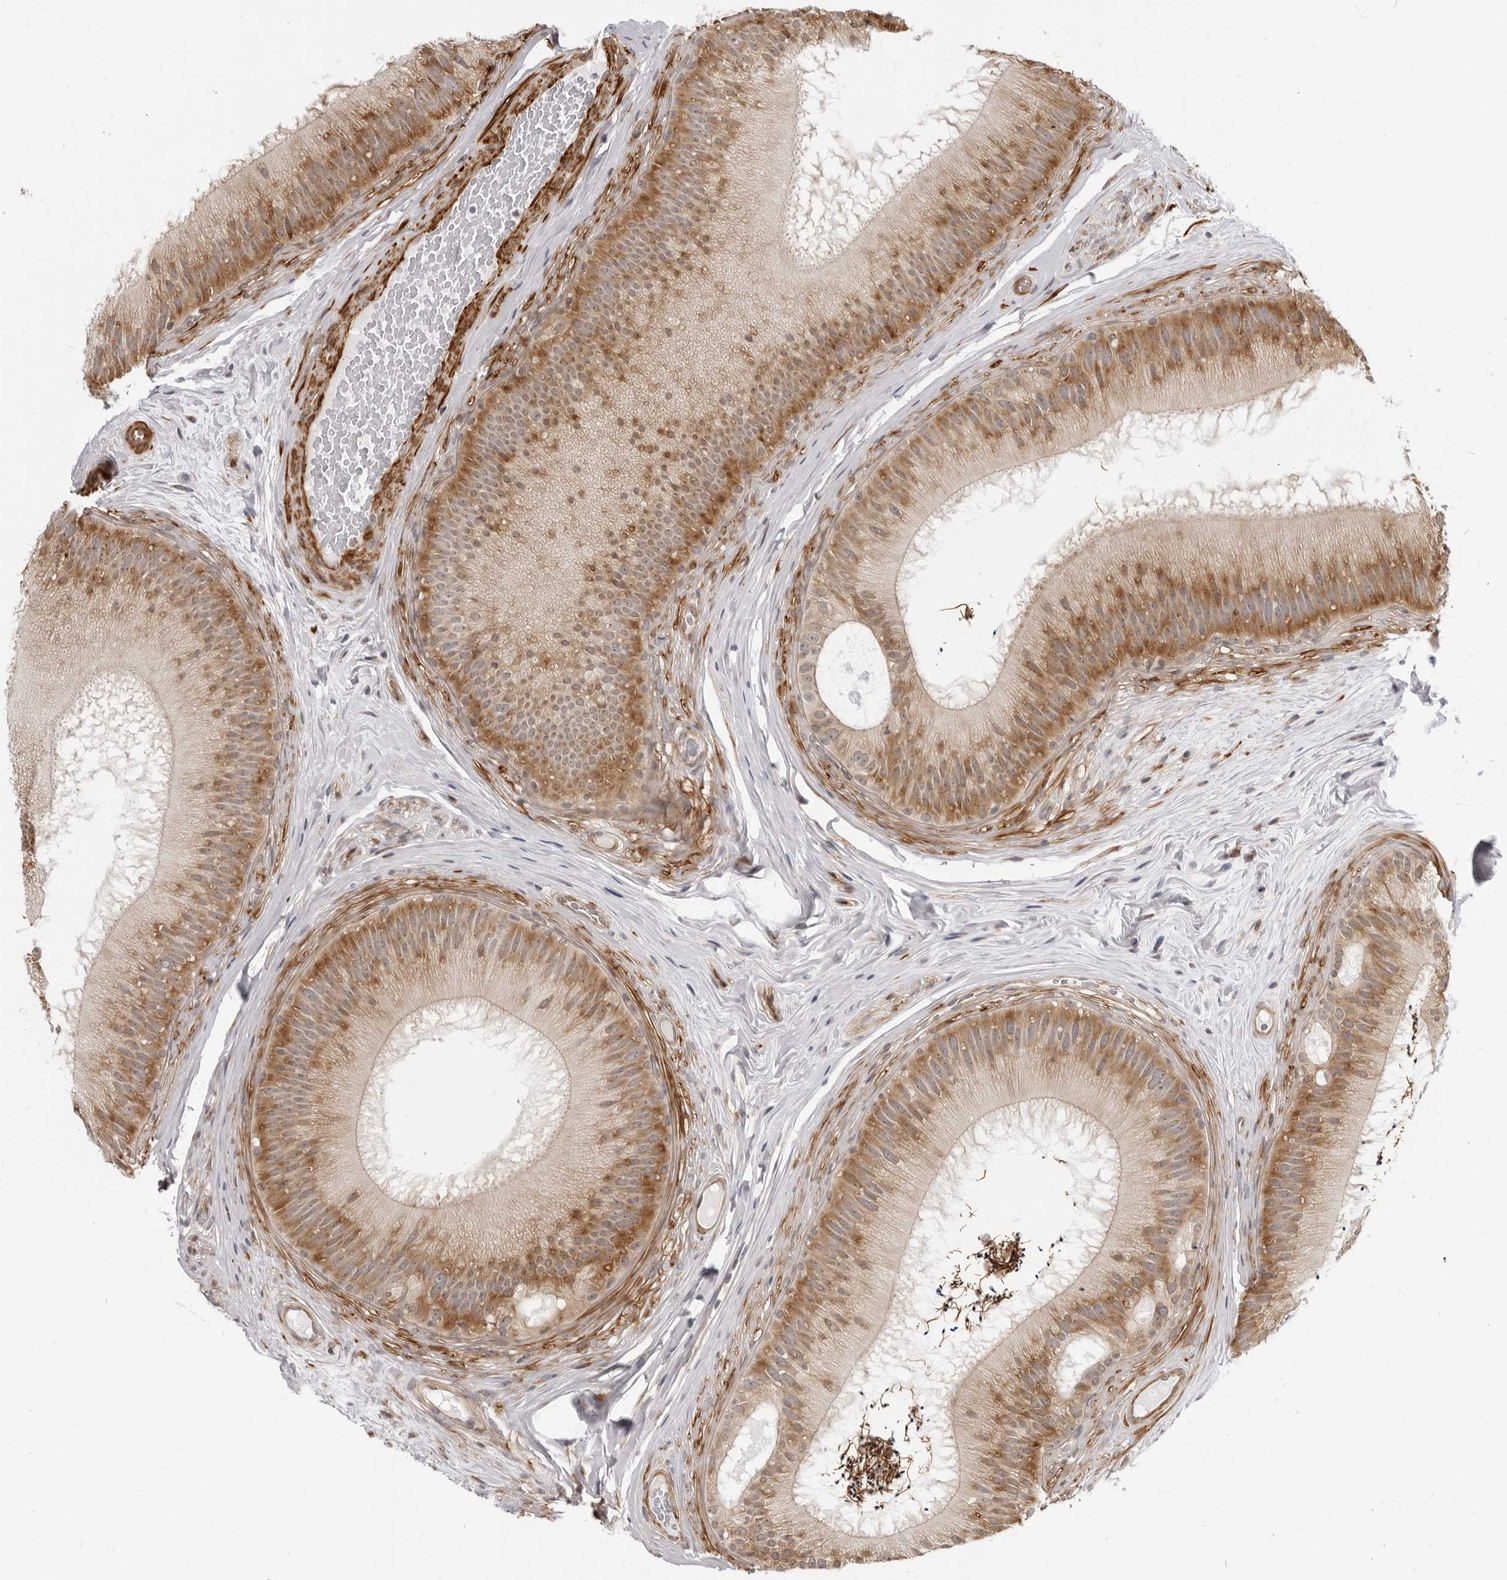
{"staining": {"intensity": "moderate", "quantity": ">75%", "location": "cytoplasmic/membranous"}, "tissue": "epididymis", "cell_type": "Glandular cells", "image_type": "normal", "snomed": [{"axis": "morphology", "description": "Normal tissue, NOS"}, {"axis": "topography", "description": "Epididymis"}], "caption": "Immunohistochemistry (DAB) staining of unremarkable epididymis displays moderate cytoplasmic/membranous protein staining in about >75% of glandular cells. The protein of interest is shown in brown color, while the nuclei are stained blue.", "gene": "SRGAP2", "patient": {"sex": "male", "age": 45}}